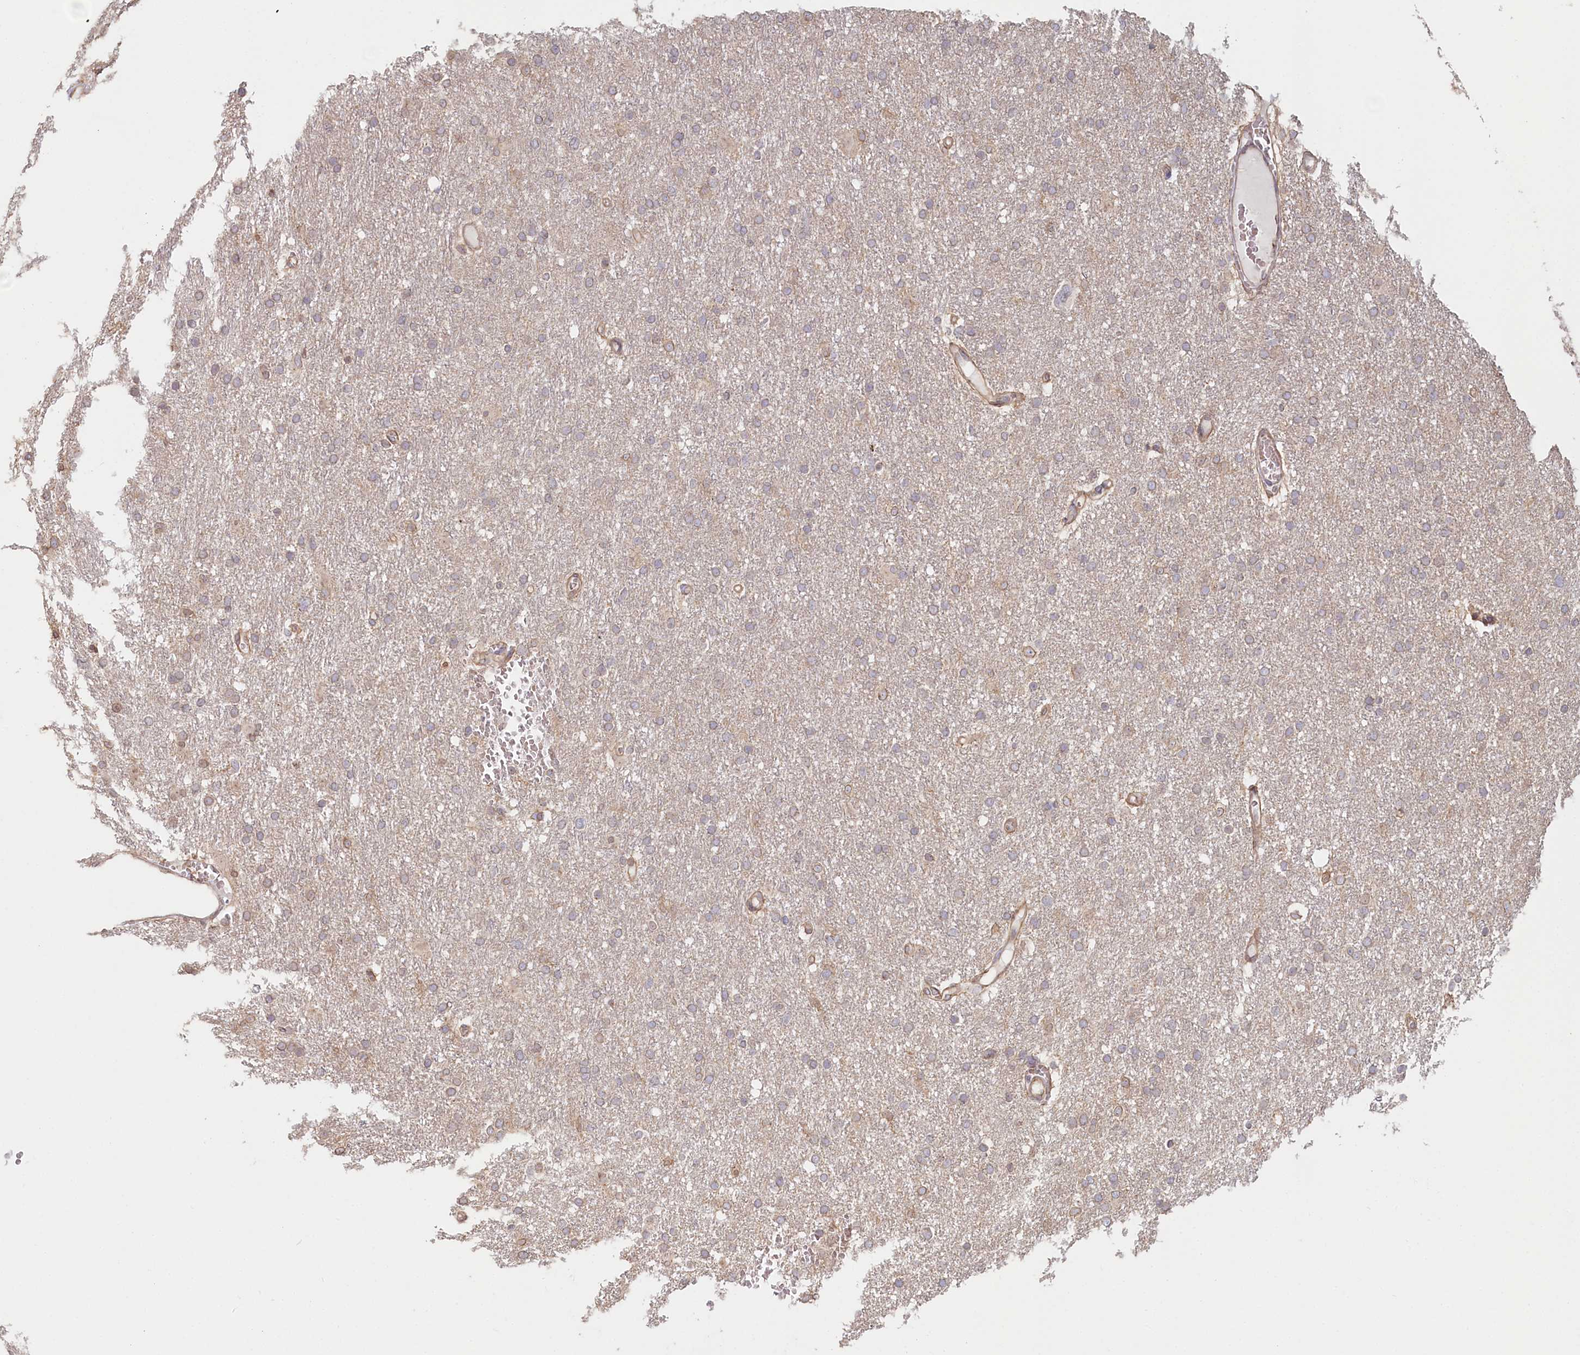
{"staining": {"intensity": "weak", "quantity": "25%-75%", "location": "cytoplasmic/membranous,nuclear"}, "tissue": "glioma", "cell_type": "Tumor cells", "image_type": "cancer", "snomed": [{"axis": "morphology", "description": "Glioma, malignant, High grade"}, {"axis": "topography", "description": "Cerebral cortex"}], "caption": "Tumor cells show low levels of weak cytoplasmic/membranous and nuclear staining in about 25%-75% of cells in malignant glioma (high-grade).", "gene": "TCHP", "patient": {"sex": "female", "age": 36}}